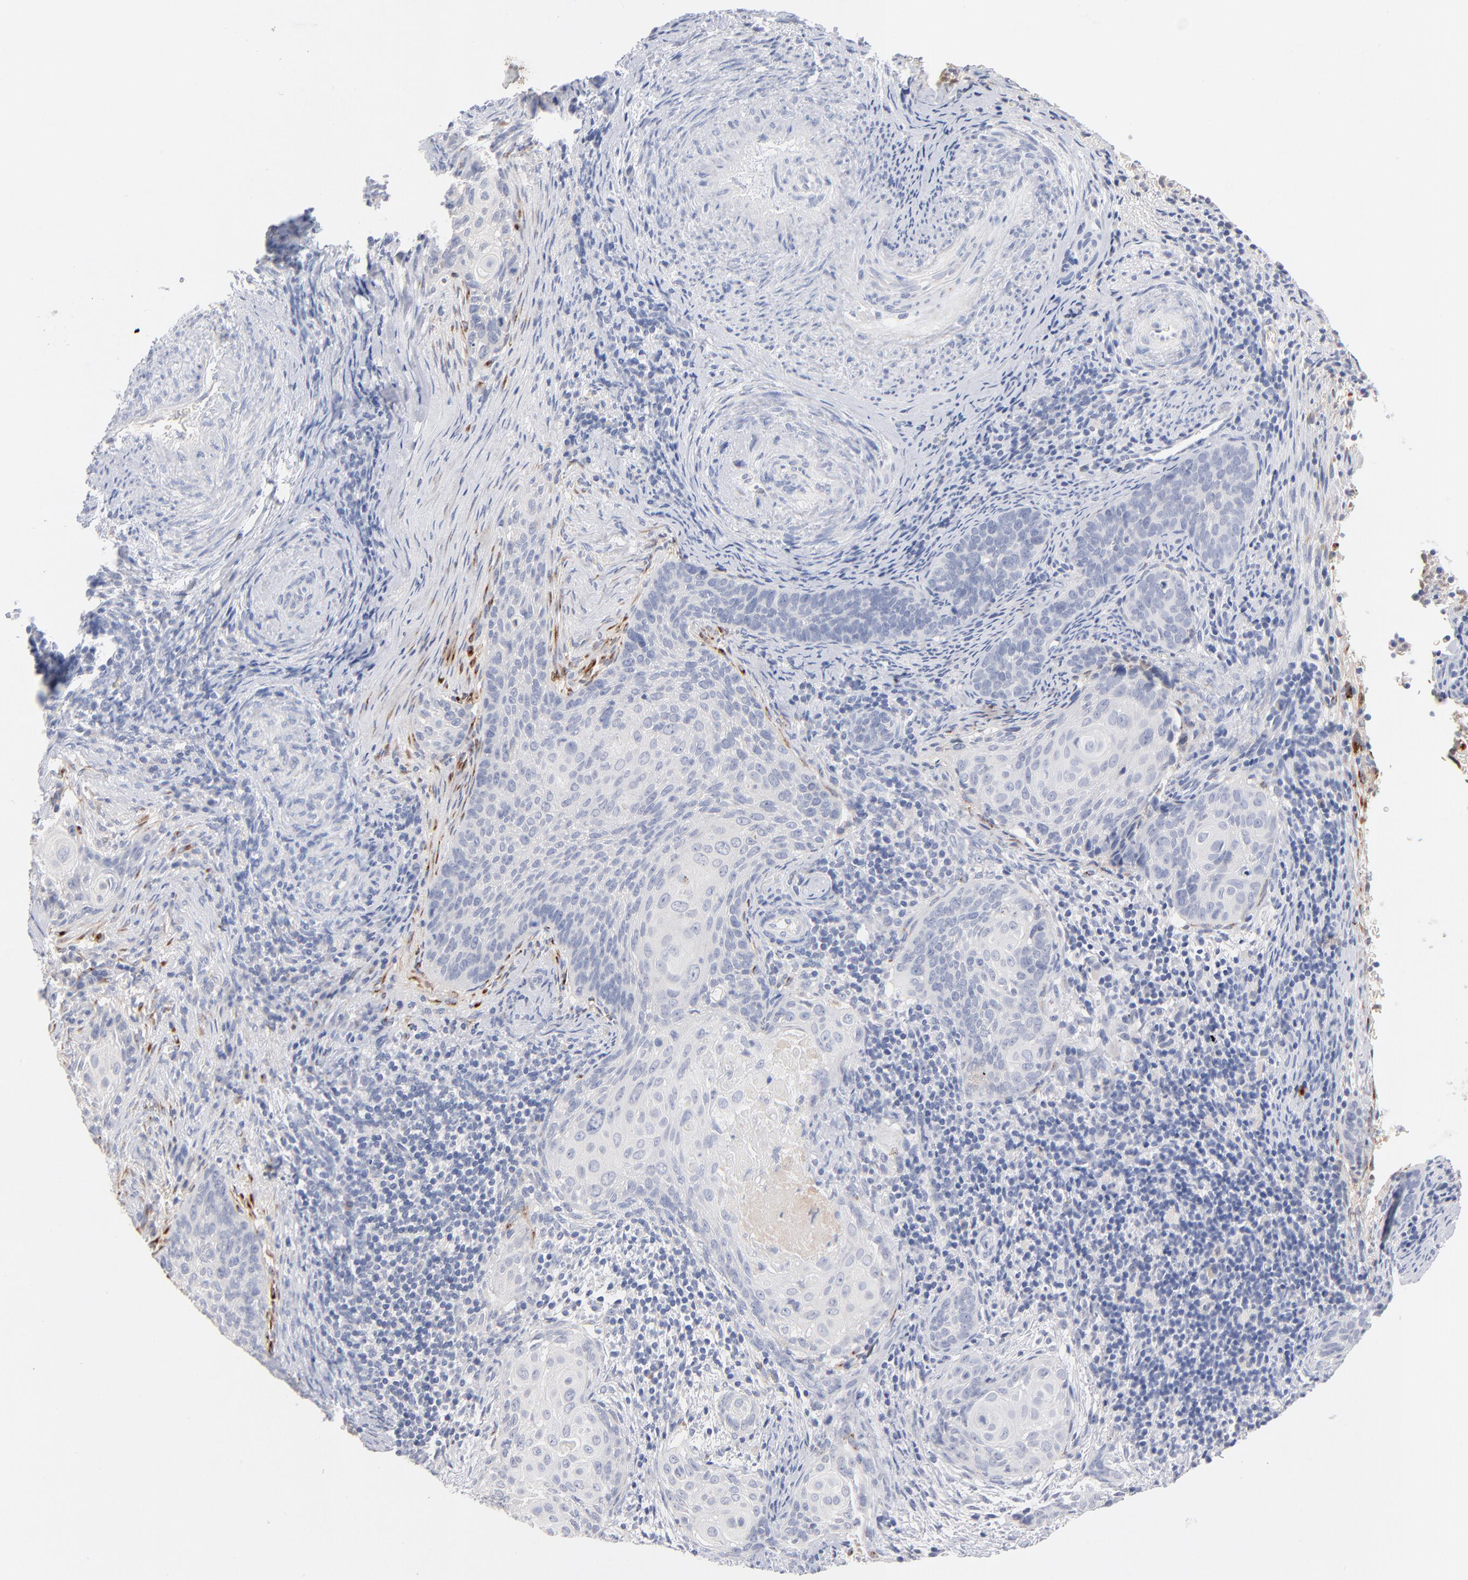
{"staining": {"intensity": "negative", "quantity": "none", "location": "none"}, "tissue": "cervical cancer", "cell_type": "Tumor cells", "image_type": "cancer", "snomed": [{"axis": "morphology", "description": "Squamous cell carcinoma, NOS"}, {"axis": "topography", "description": "Cervix"}], "caption": "This is an IHC image of human cervical squamous cell carcinoma. There is no expression in tumor cells.", "gene": "F12", "patient": {"sex": "female", "age": 33}}